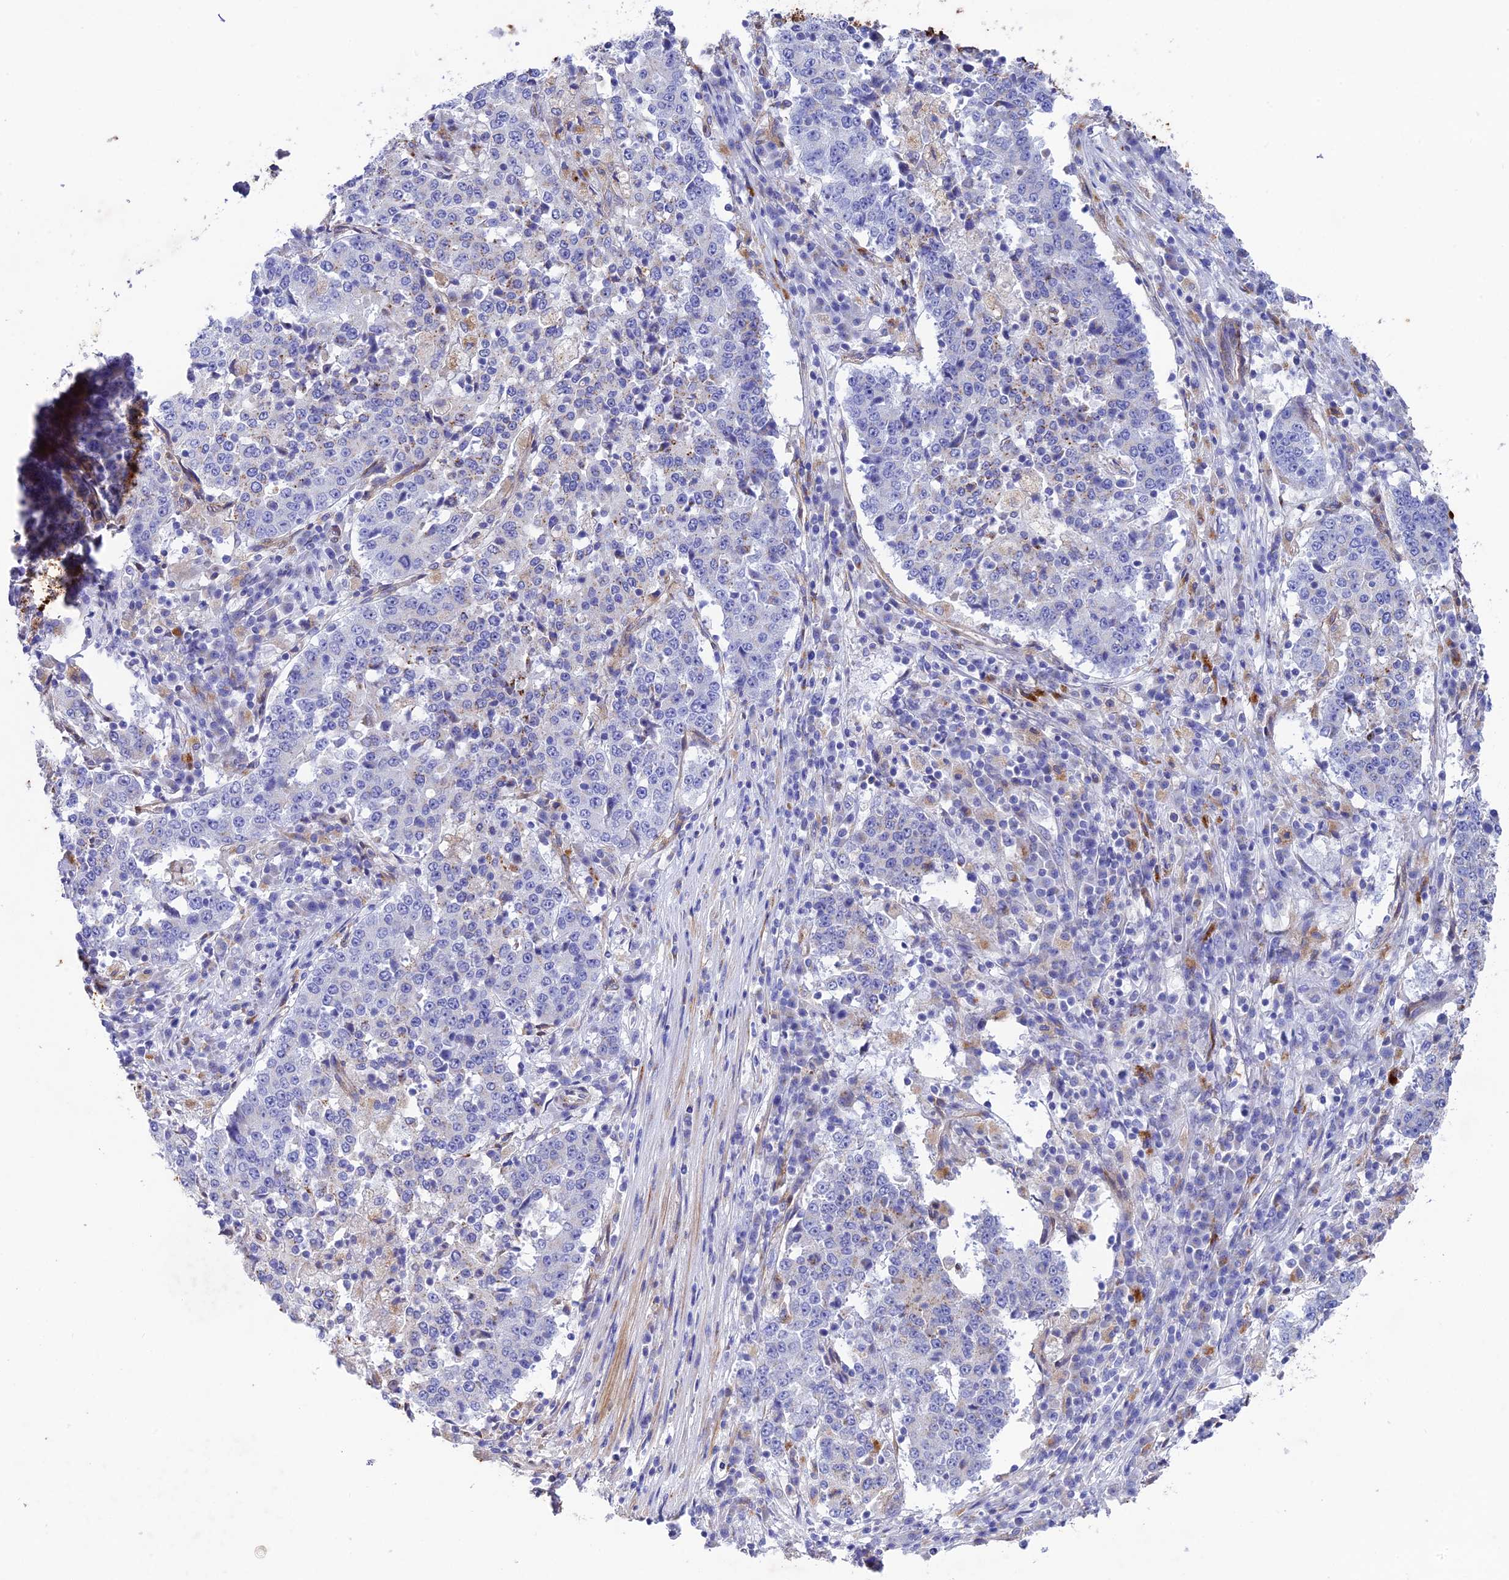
{"staining": {"intensity": "negative", "quantity": "none", "location": "none"}, "tissue": "stomach cancer", "cell_type": "Tumor cells", "image_type": "cancer", "snomed": [{"axis": "morphology", "description": "Adenocarcinoma, NOS"}, {"axis": "topography", "description": "Stomach"}], "caption": "Immunohistochemistry image of human stomach cancer (adenocarcinoma) stained for a protein (brown), which demonstrates no staining in tumor cells. (DAB (3,3'-diaminobenzidine) immunohistochemistry, high magnification).", "gene": "TNS1", "patient": {"sex": "male", "age": 59}}